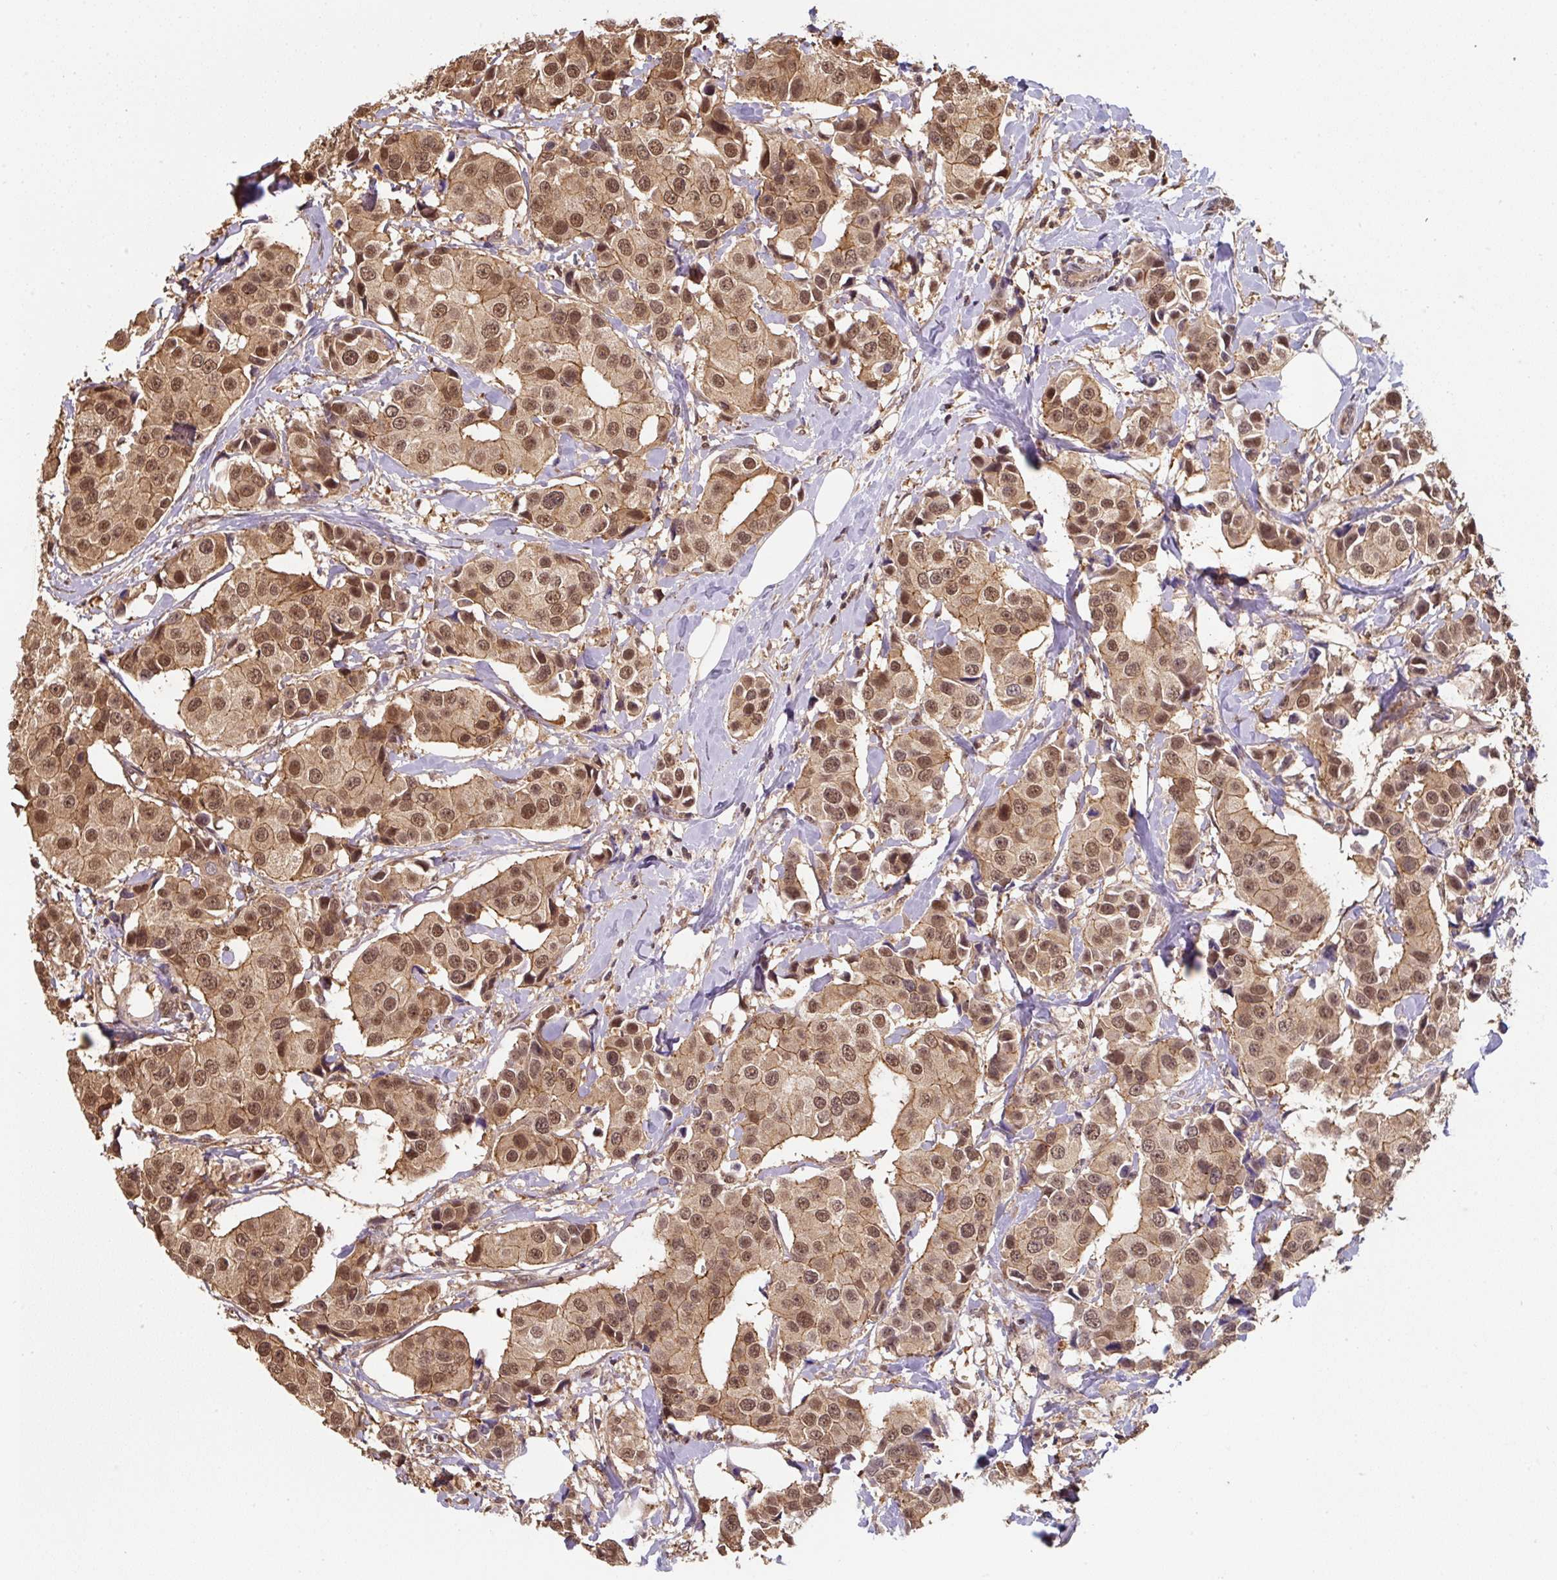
{"staining": {"intensity": "moderate", "quantity": ">75%", "location": "cytoplasmic/membranous,nuclear"}, "tissue": "breast cancer", "cell_type": "Tumor cells", "image_type": "cancer", "snomed": [{"axis": "morphology", "description": "Normal tissue, NOS"}, {"axis": "morphology", "description": "Duct carcinoma"}, {"axis": "topography", "description": "Breast"}], "caption": "Intraductal carcinoma (breast) was stained to show a protein in brown. There is medium levels of moderate cytoplasmic/membranous and nuclear expression in approximately >75% of tumor cells. (DAB IHC, brown staining for protein, blue staining for nuclei).", "gene": "ST13", "patient": {"sex": "female", "age": 39}}